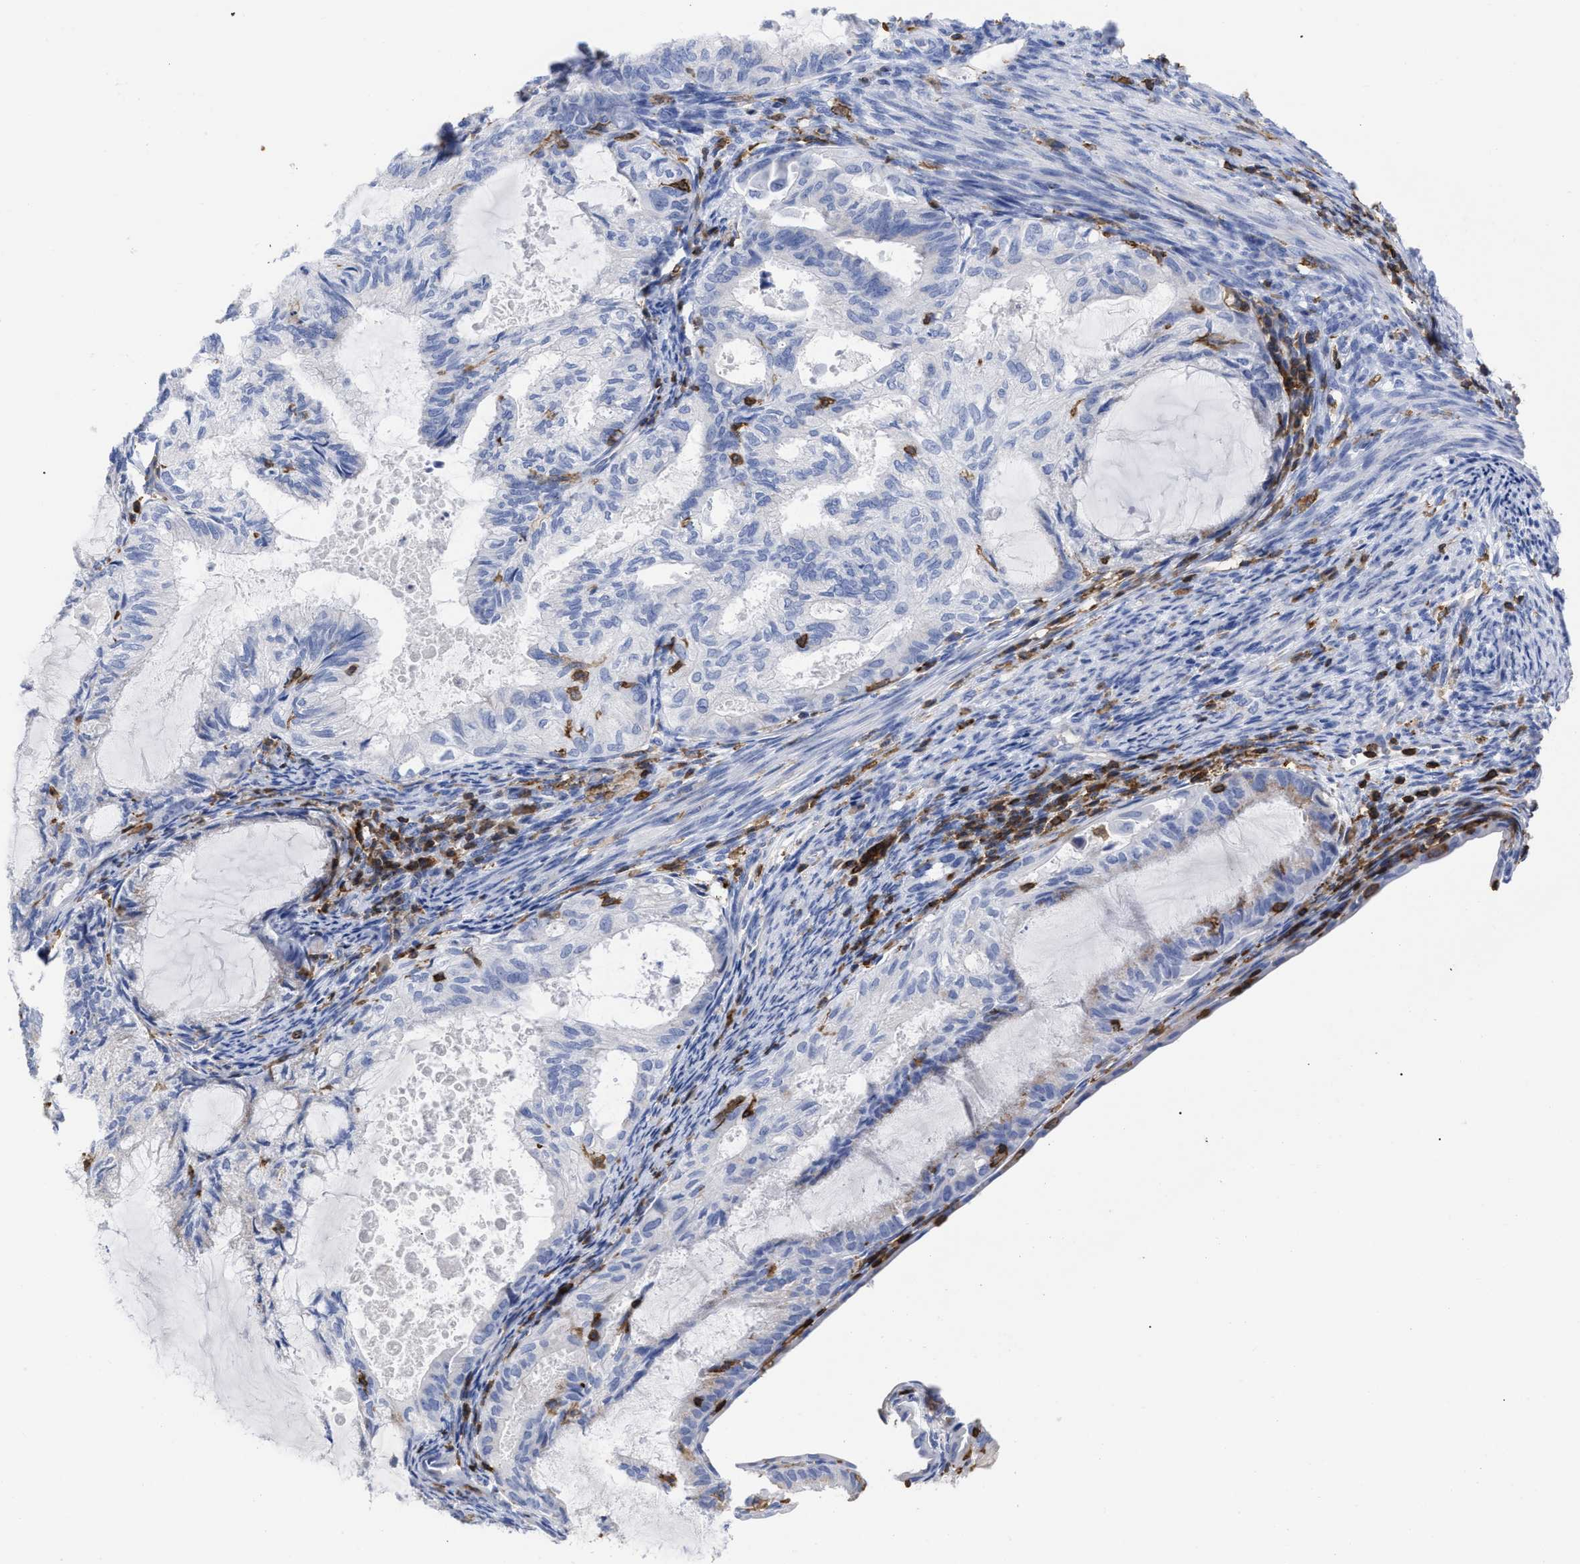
{"staining": {"intensity": "negative", "quantity": "none", "location": "none"}, "tissue": "cervical cancer", "cell_type": "Tumor cells", "image_type": "cancer", "snomed": [{"axis": "morphology", "description": "Normal tissue, NOS"}, {"axis": "morphology", "description": "Adenocarcinoma, NOS"}, {"axis": "topography", "description": "Cervix"}, {"axis": "topography", "description": "Endometrium"}], "caption": "Protein analysis of cervical cancer (adenocarcinoma) exhibits no significant staining in tumor cells.", "gene": "HCLS1", "patient": {"sex": "female", "age": 86}}